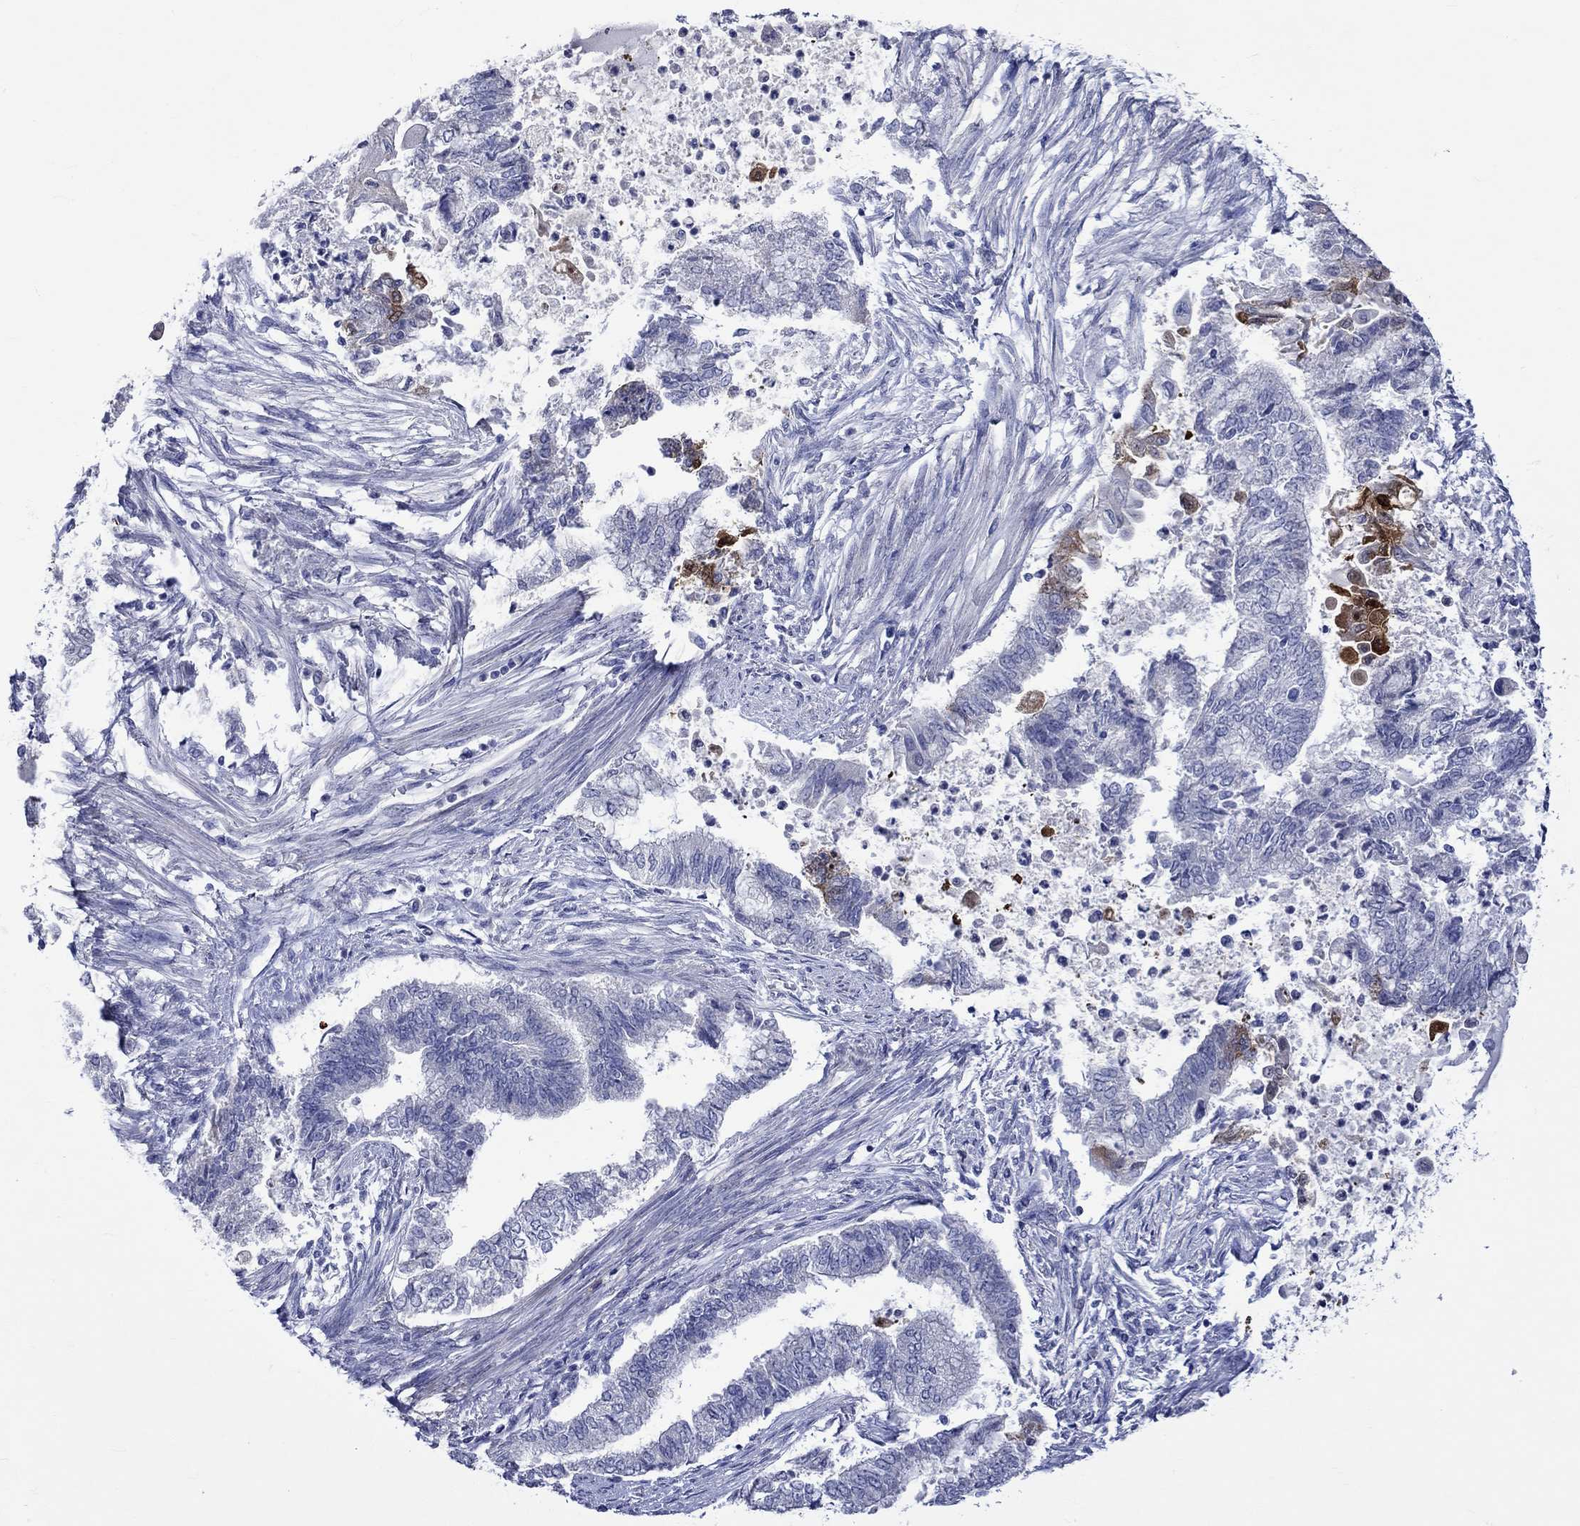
{"staining": {"intensity": "weak", "quantity": "<25%", "location": "cytoplasmic/membranous"}, "tissue": "endometrial cancer", "cell_type": "Tumor cells", "image_type": "cancer", "snomed": [{"axis": "morphology", "description": "Adenocarcinoma, NOS"}, {"axis": "topography", "description": "Endometrium"}], "caption": "A photomicrograph of human adenocarcinoma (endometrial) is negative for staining in tumor cells.", "gene": "CRYAB", "patient": {"sex": "female", "age": 65}}